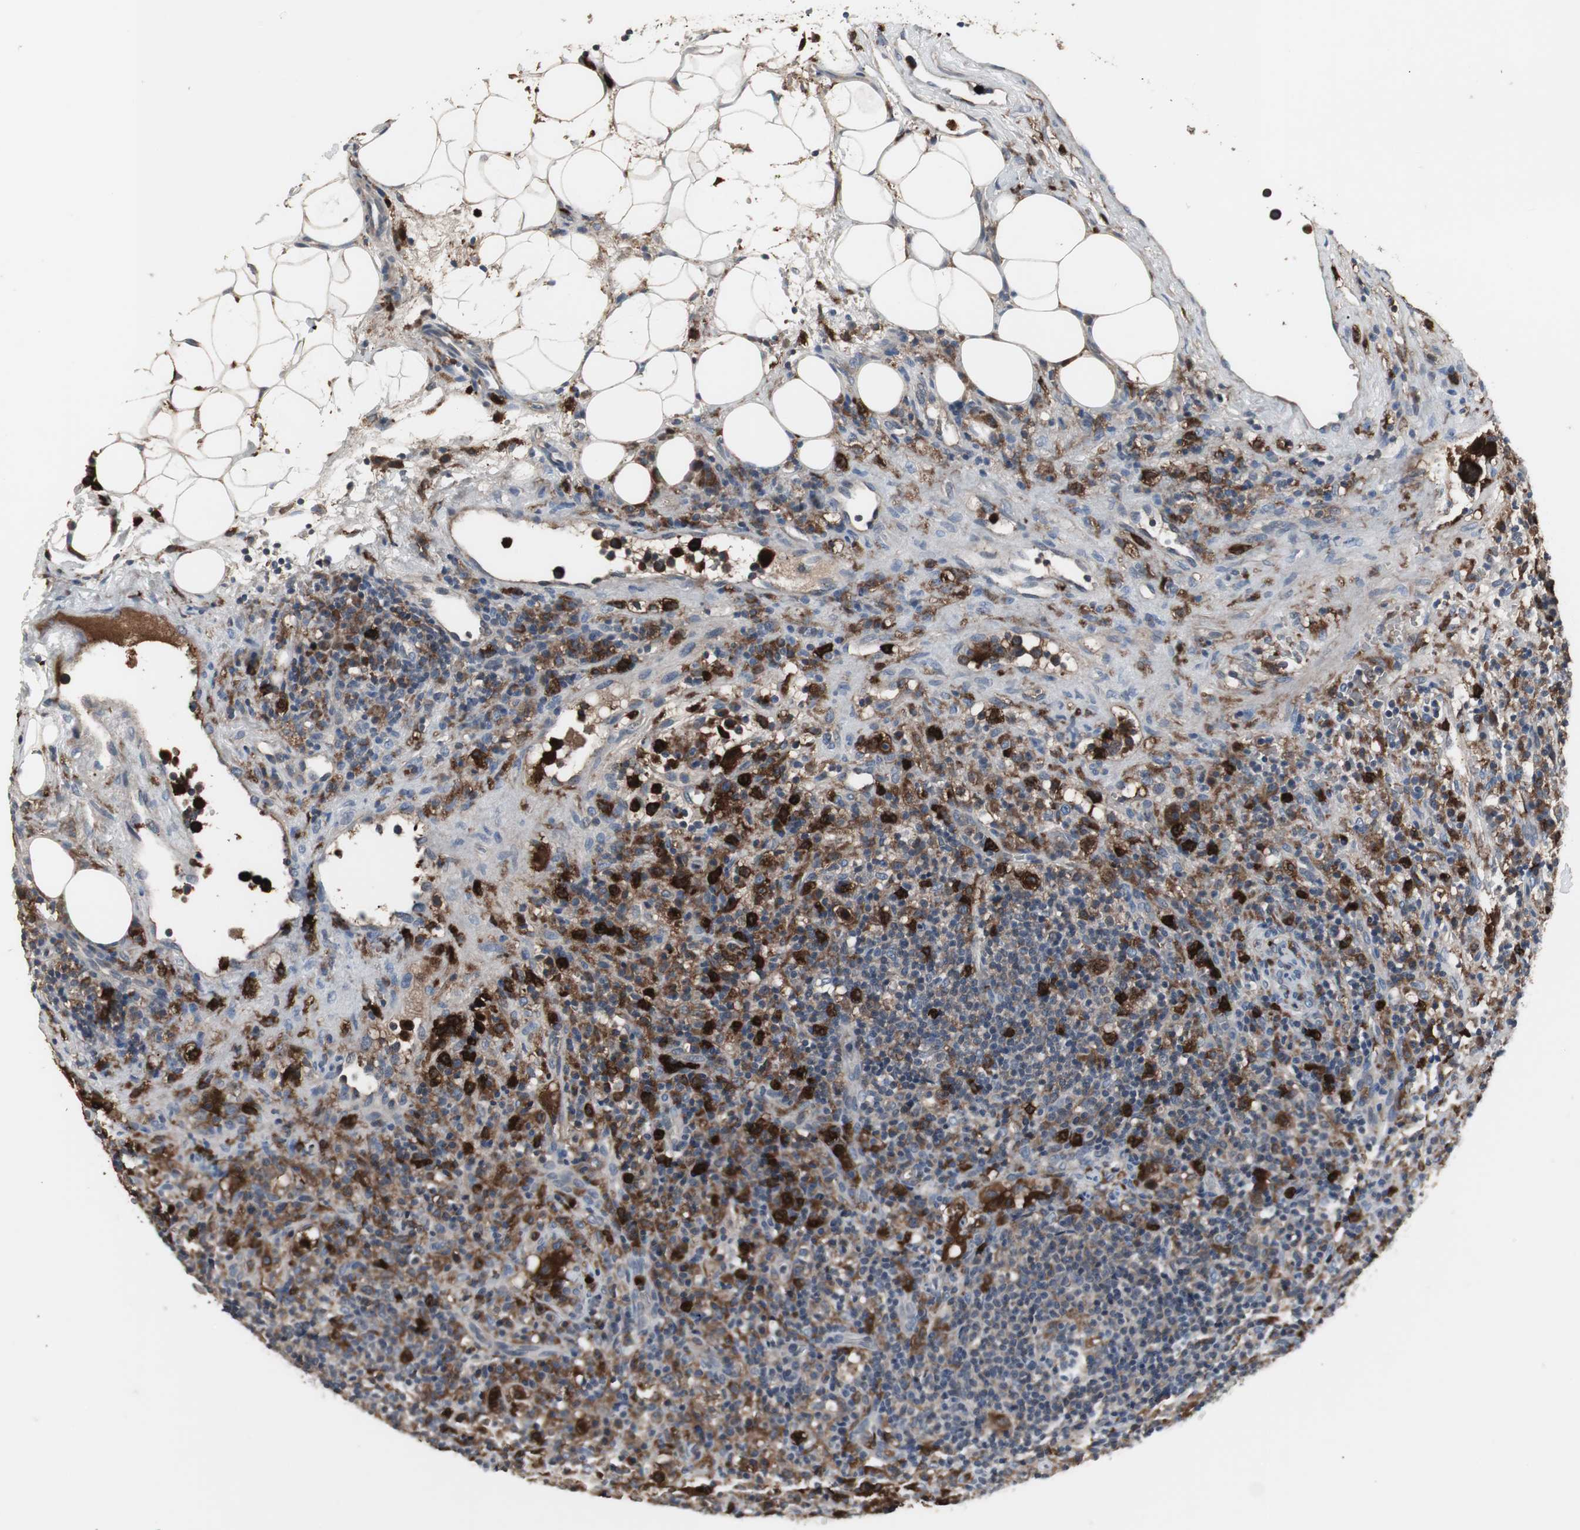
{"staining": {"intensity": "weak", "quantity": "<25%", "location": "cytoplasmic/membranous"}, "tissue": "lymphoma", "cell_type": "Tumor cells", "image_type": "cancer", "snomed": [{"axis": "morphology", "description": "Hodgkin's disease, NOS"}, {"axis": "topography", "description": "Lymph node"}], "caption": "Immunohistochemistry histopathology image of neoplastic tissue: human Hodgkin's disease stained with DAB (3,3'-diaminobenzidine) exhibits no significant protein positivity in tumor cells.", "gene": "NCF2", "patient": {"sex": "male", "age": 65}}